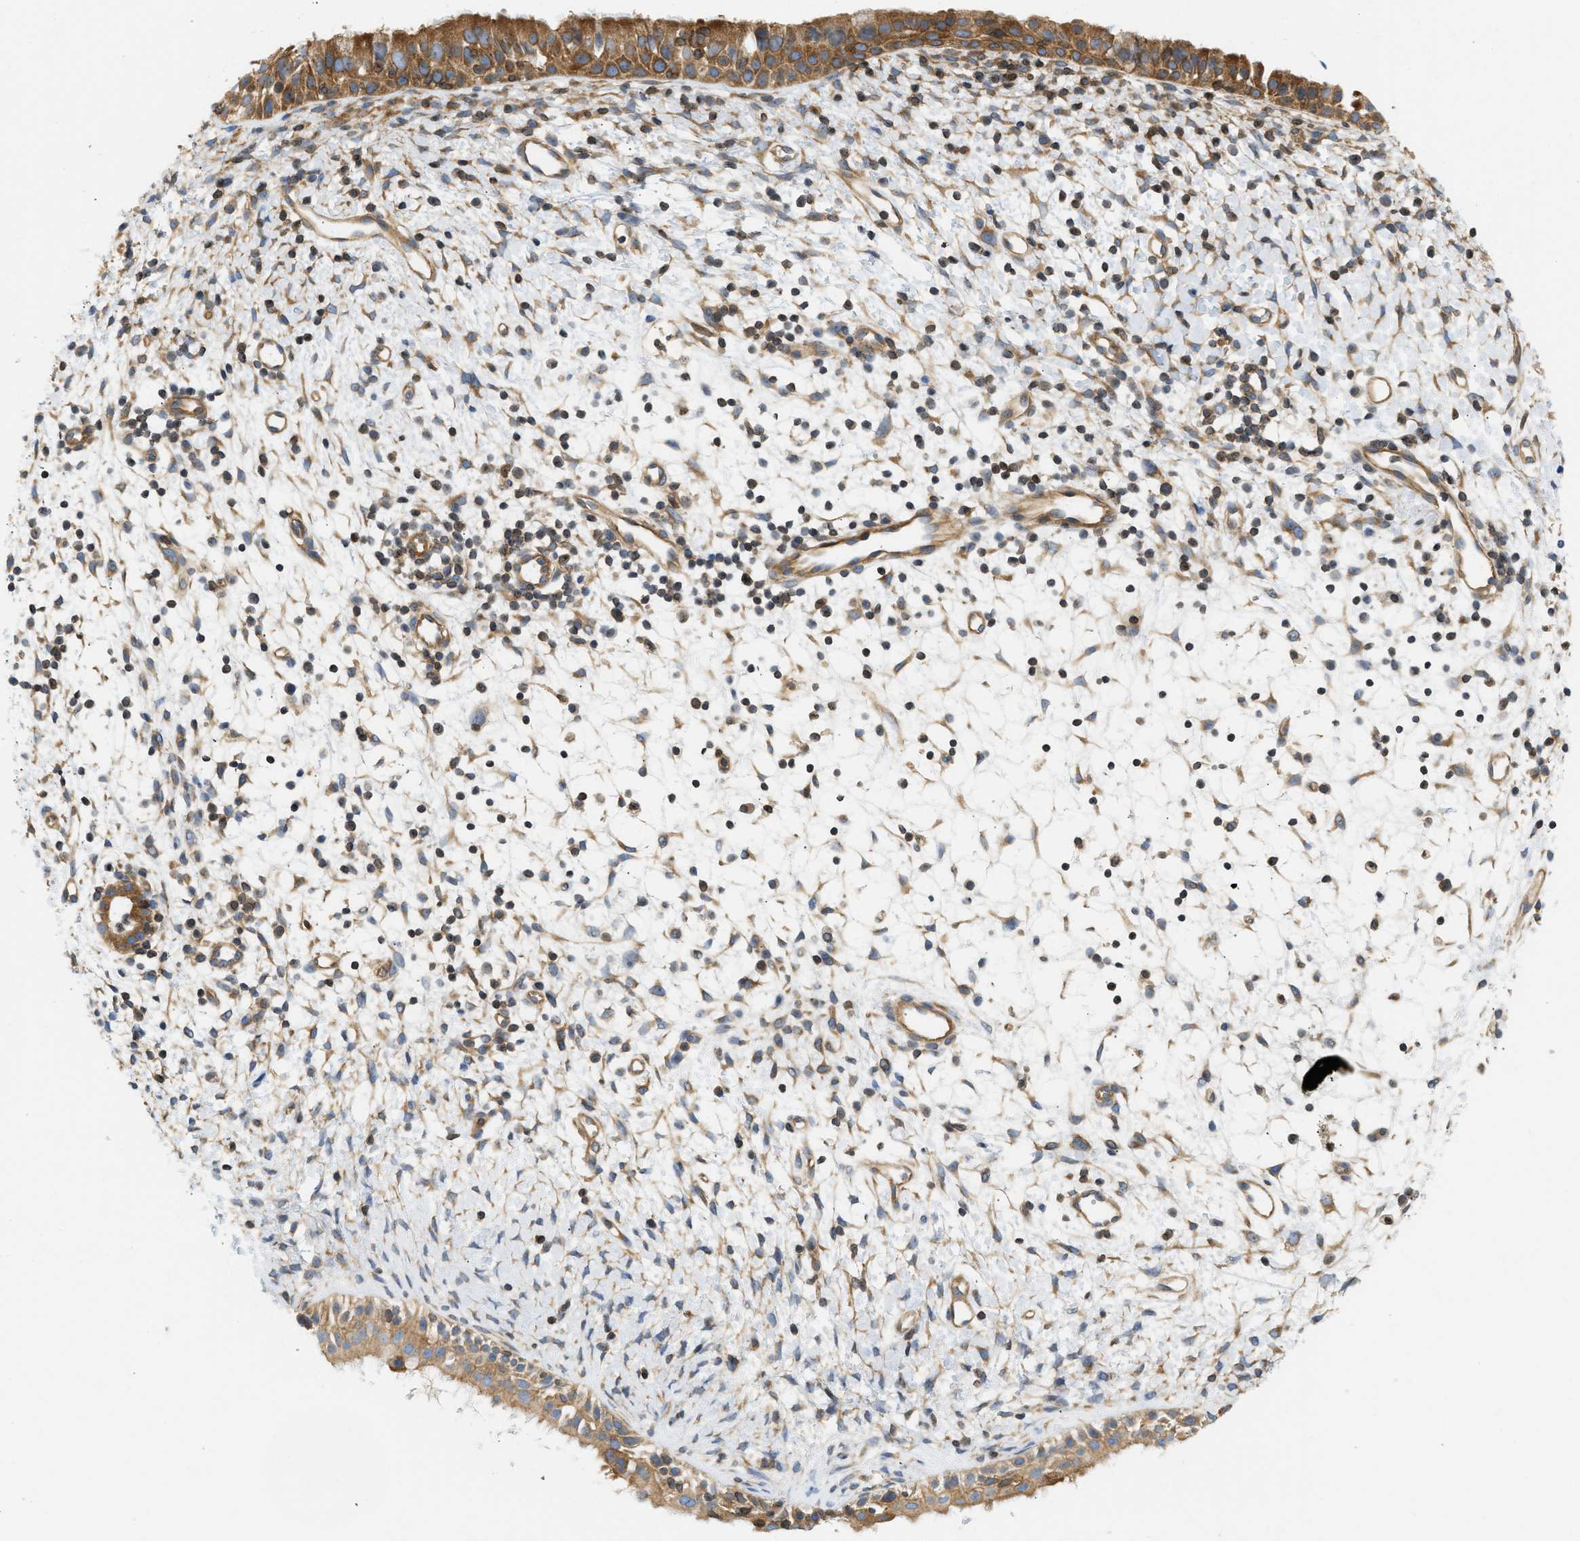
{"staining": {"intensity": "moderate", "quantity": ">75%", "location": "cytoplasmic/membranous"}, "tissue": "nasopharynx", "cell_type": "Respiratory epithelial cells", "image_type": "normal", "snomed": [{"axis": "morphology", "description": "Normal tissue, NOS"}, {"axis": "topography", "description": "Nasopharynx"}], "caption": "Immunohistochemistry (IHC) staining of normal nasopharynx, which displays medium levels of moderate cytoplasmic/membranous staining in approximately >75% of respiratory epithelial cells indicating moderate cytoplasmic/membranous protein staining. The staining was performed using DAB (3,3'-diaminobenzidine) (brown) for protein detection and nuclei were counterstained in hematoxylin (blue).", "gene": "STRN", "patient": {"sex": "male", "age": 22}}